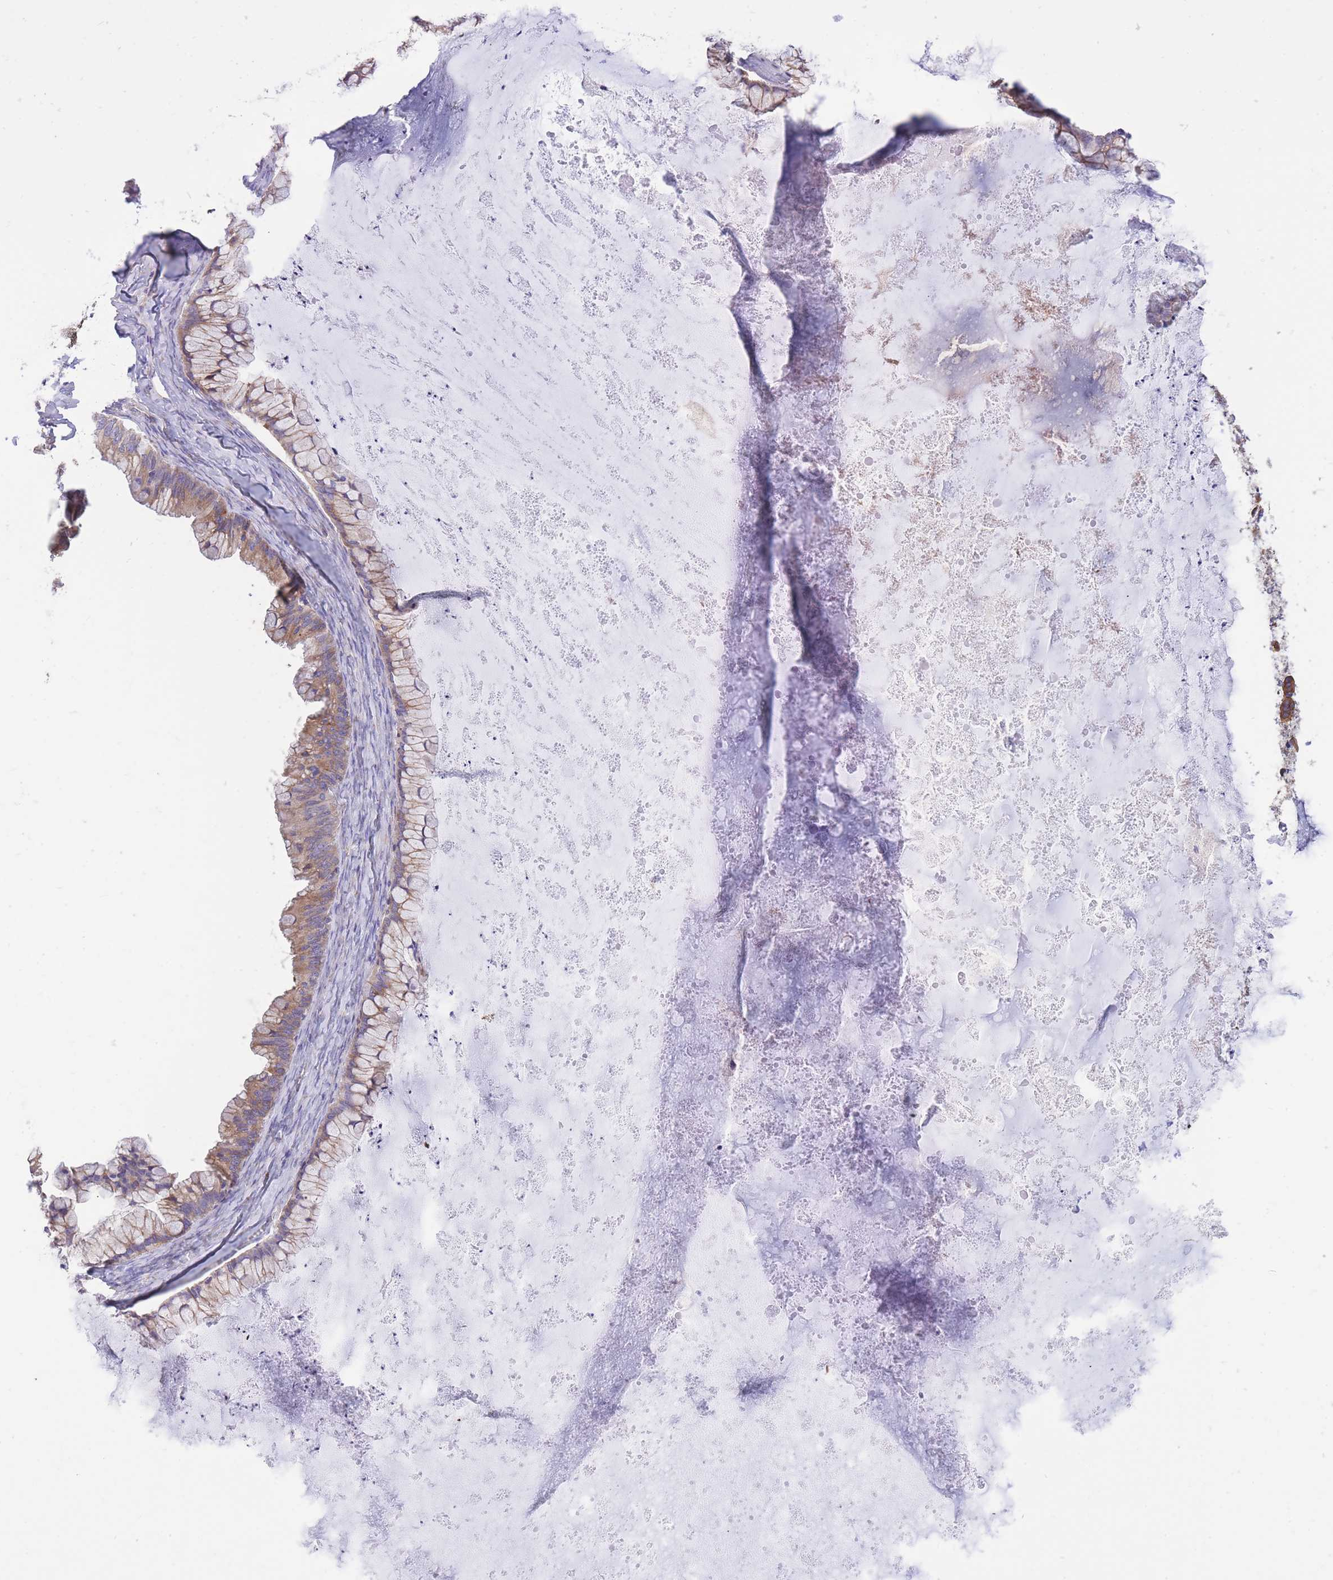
{"staining": {"intensity": "moderate", "quantity": ">75%", "location": "cytoplasmic/membranous"}, "tissue": "ovarian cancer", "cell_type": "Tumor cells", "image_type": "cancer", "snomed": [{"axis": "morphology", "description": "Cystadenocarcinoma, mucinous, NOS"}, {"axis": "topography", "description": "Ovary"}], "caption": "IHC (DAB) staining of ovarian cancer (mucinous cystadenocarcinoma) reveals moderate cytoplasmic/membranous protein positivity in approximately >75% of tumor cells.", "gene": "GBP7", "patient": {"sex": "female", "age": 35}}